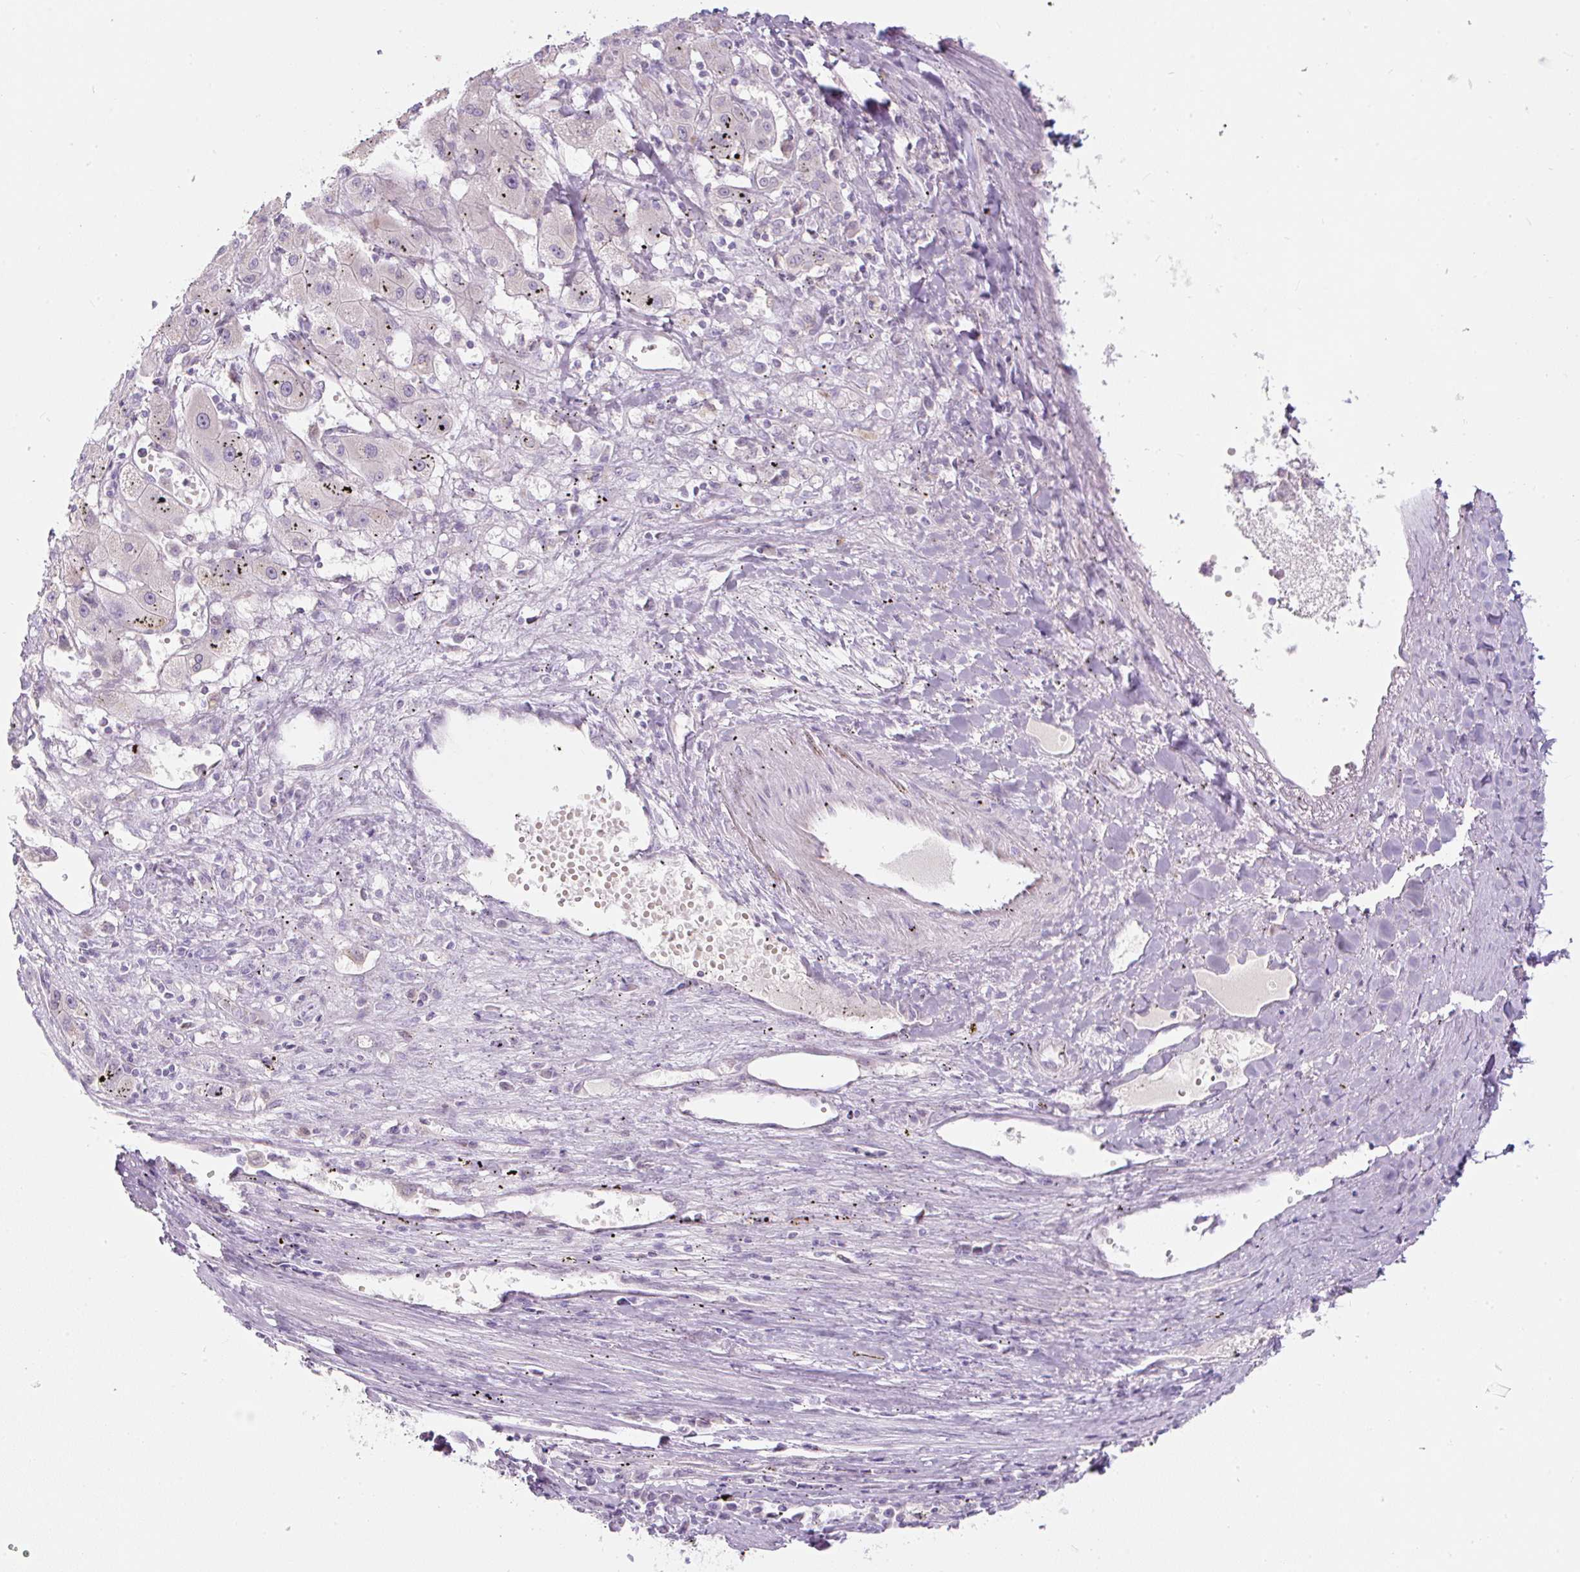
{"staining": {"intensity": "negative", "quantity": "none", "location": "none"}, "tissue": "liver cancer", "cell_type": "Tumor cells", "image_type": "cancer", "snomed": [{"axis": "morphology", "description": "Carcinoma, Hepatocellular, NOS"}, {"axis": "topography", "description": "Liver"}], "caption": "Tumor cells show no significant positivity in liver hepatocellular carcinoma. (DAB immunohistochemistry visualized using brightfield microscopy, high magnification).", "gene": "FGFBP3", "patient": {"sex": "male", "age": 72}}